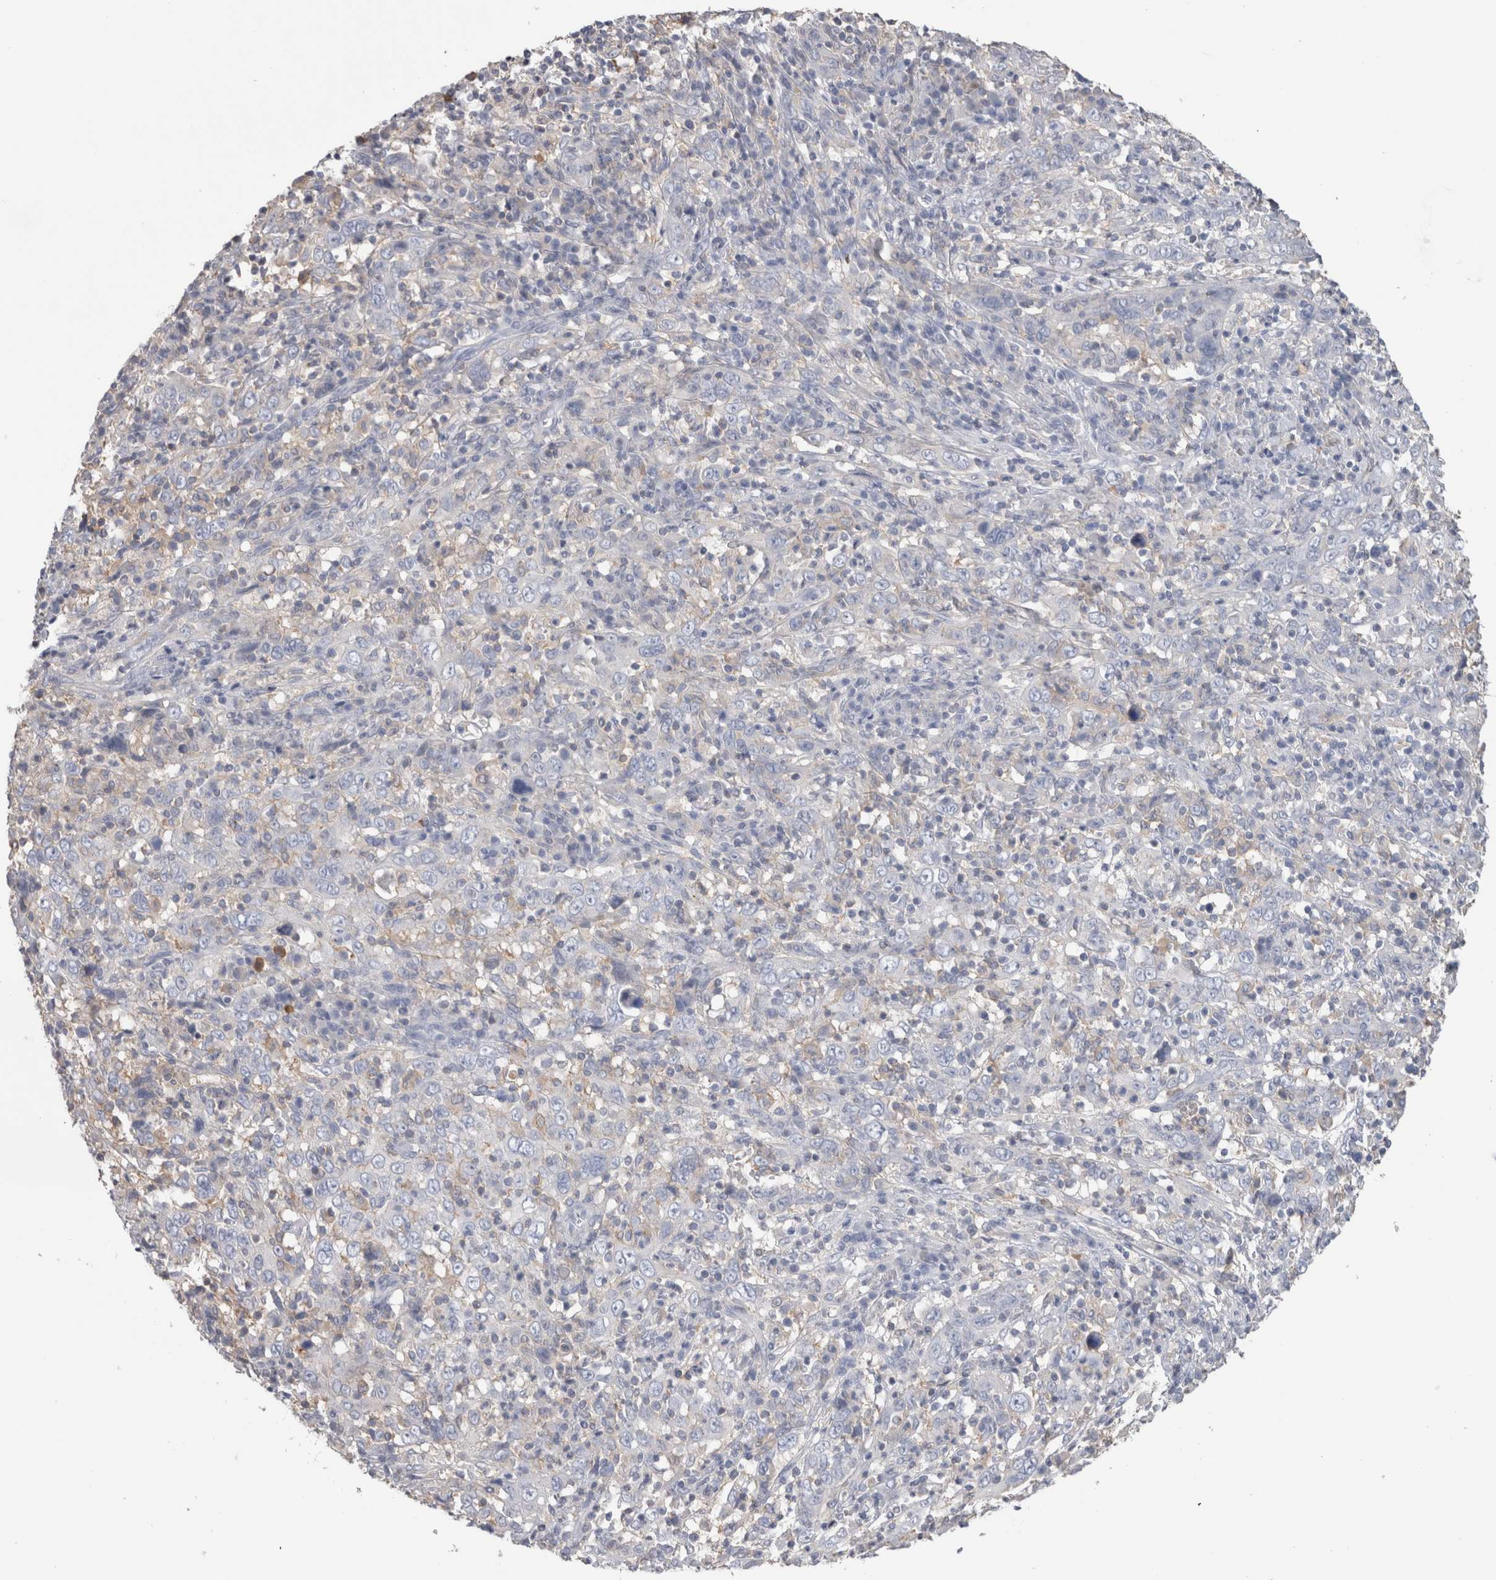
{"staining": {"intensity": "negative", "quantity": "none", "location": "none"}, "tissue": "cervical cancer", "cell_type": "Tumor cells", "image_type": "cancer", "snomed": [{"axis": "morphology", "description": "Squamous cell carcinoma, NOS"}, {"axis": "topography", "description": "Cervix"}], "caption": "A high-resolution micrograph shows immunohistochemistry staining of cervical cancer (squamous cell carcinoma), which displays no significant expression in tumor cells.", "gene": "SCRN1", "patient": {"sex": "female", "age": 46}}